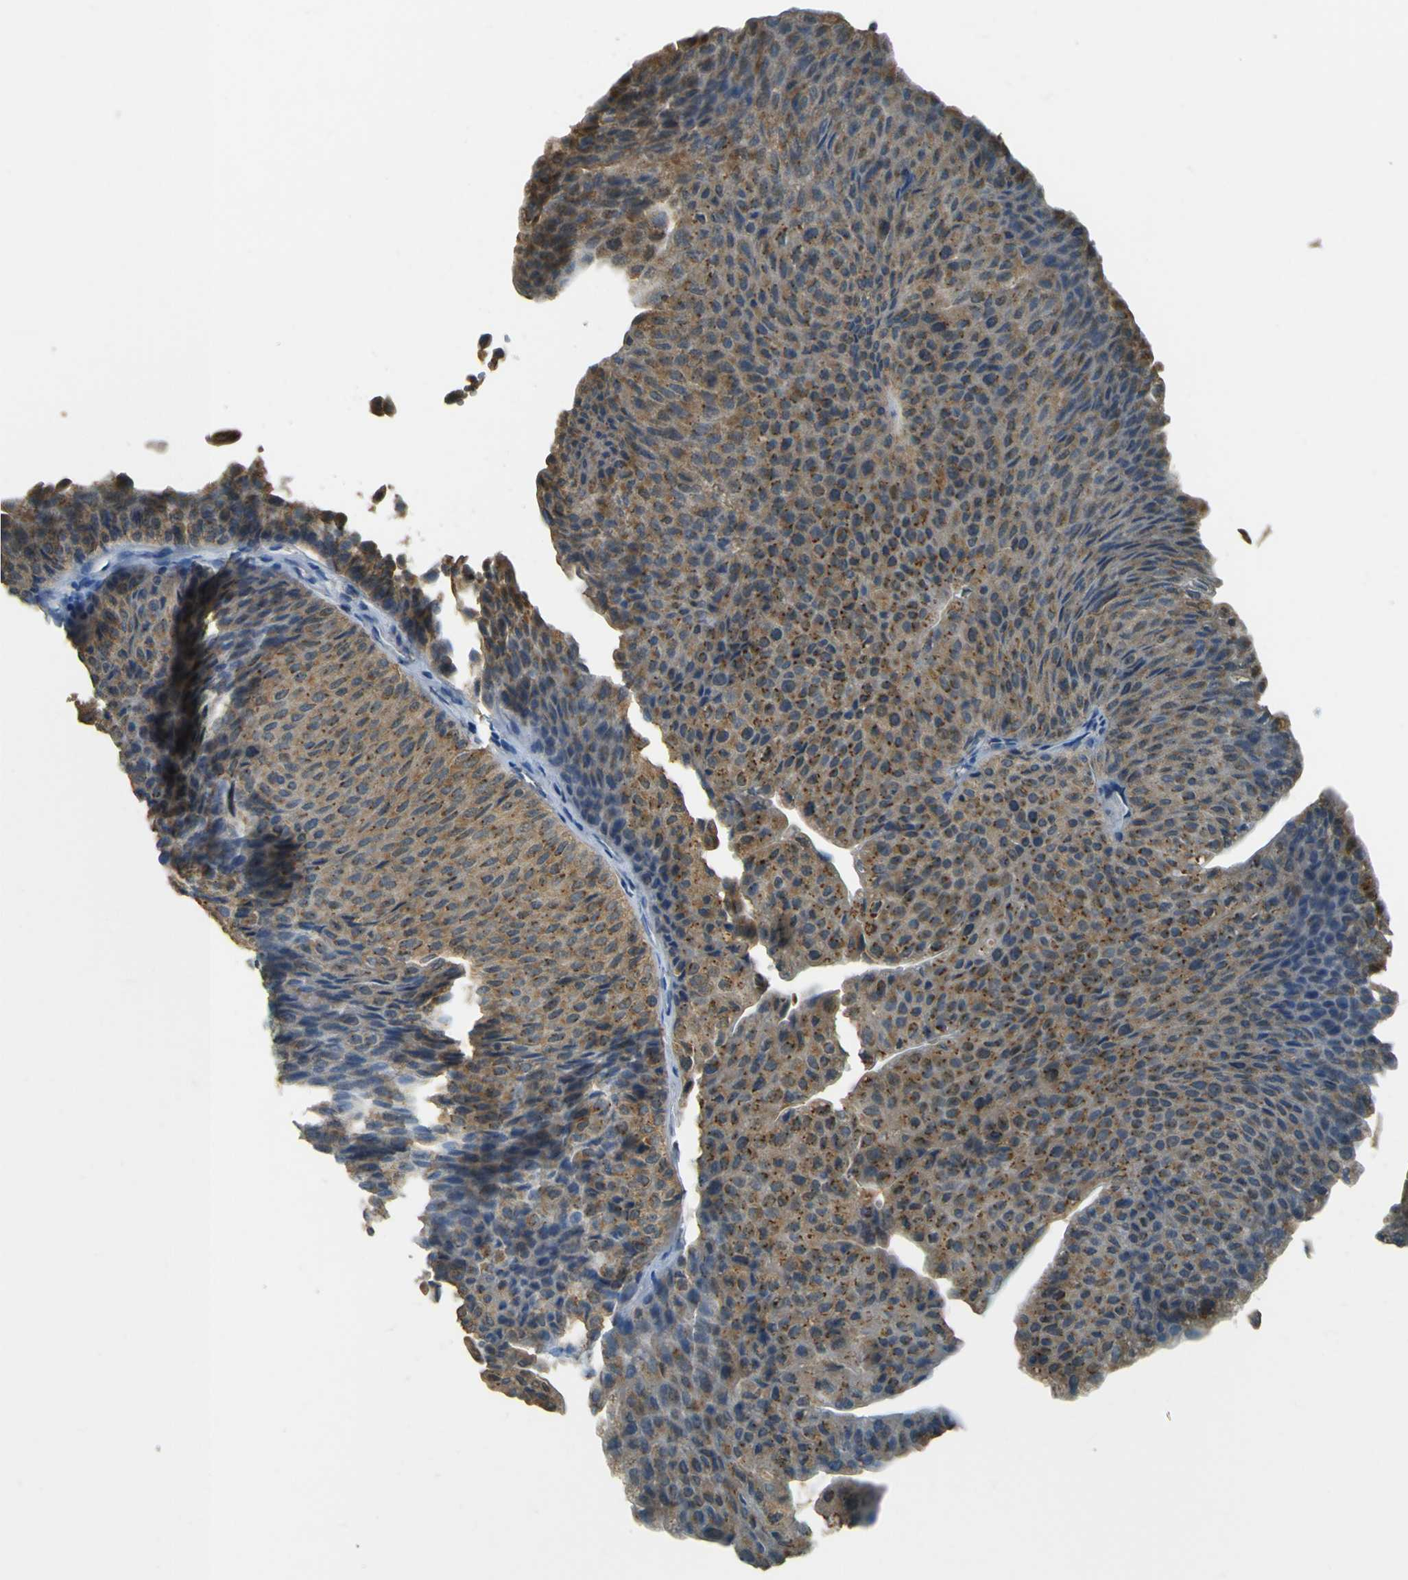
{"staining": {"intensity": "moderate", "quantity": ">75%", "location": "cytoplasmic/membranous"}, "tissue": "urothelial cancer", "cell_type": "Tumor cells", "image_type": "cancer", "snomed": [{"axis": "morphology", "description": "Urothelial carcinoma, Low grade"}, {"axis": "topography", "description": "Urinary bladder"}], "caption": "There is medium levels of moderate cytoplasmic/membranous positivity in tumor cells of urothelial carcinoma (low-grade), as demonstrated by immunohistochemical staining (brown color).", "gene": "GOLGA1", "patient": {"sex": "male", "age": 78}}